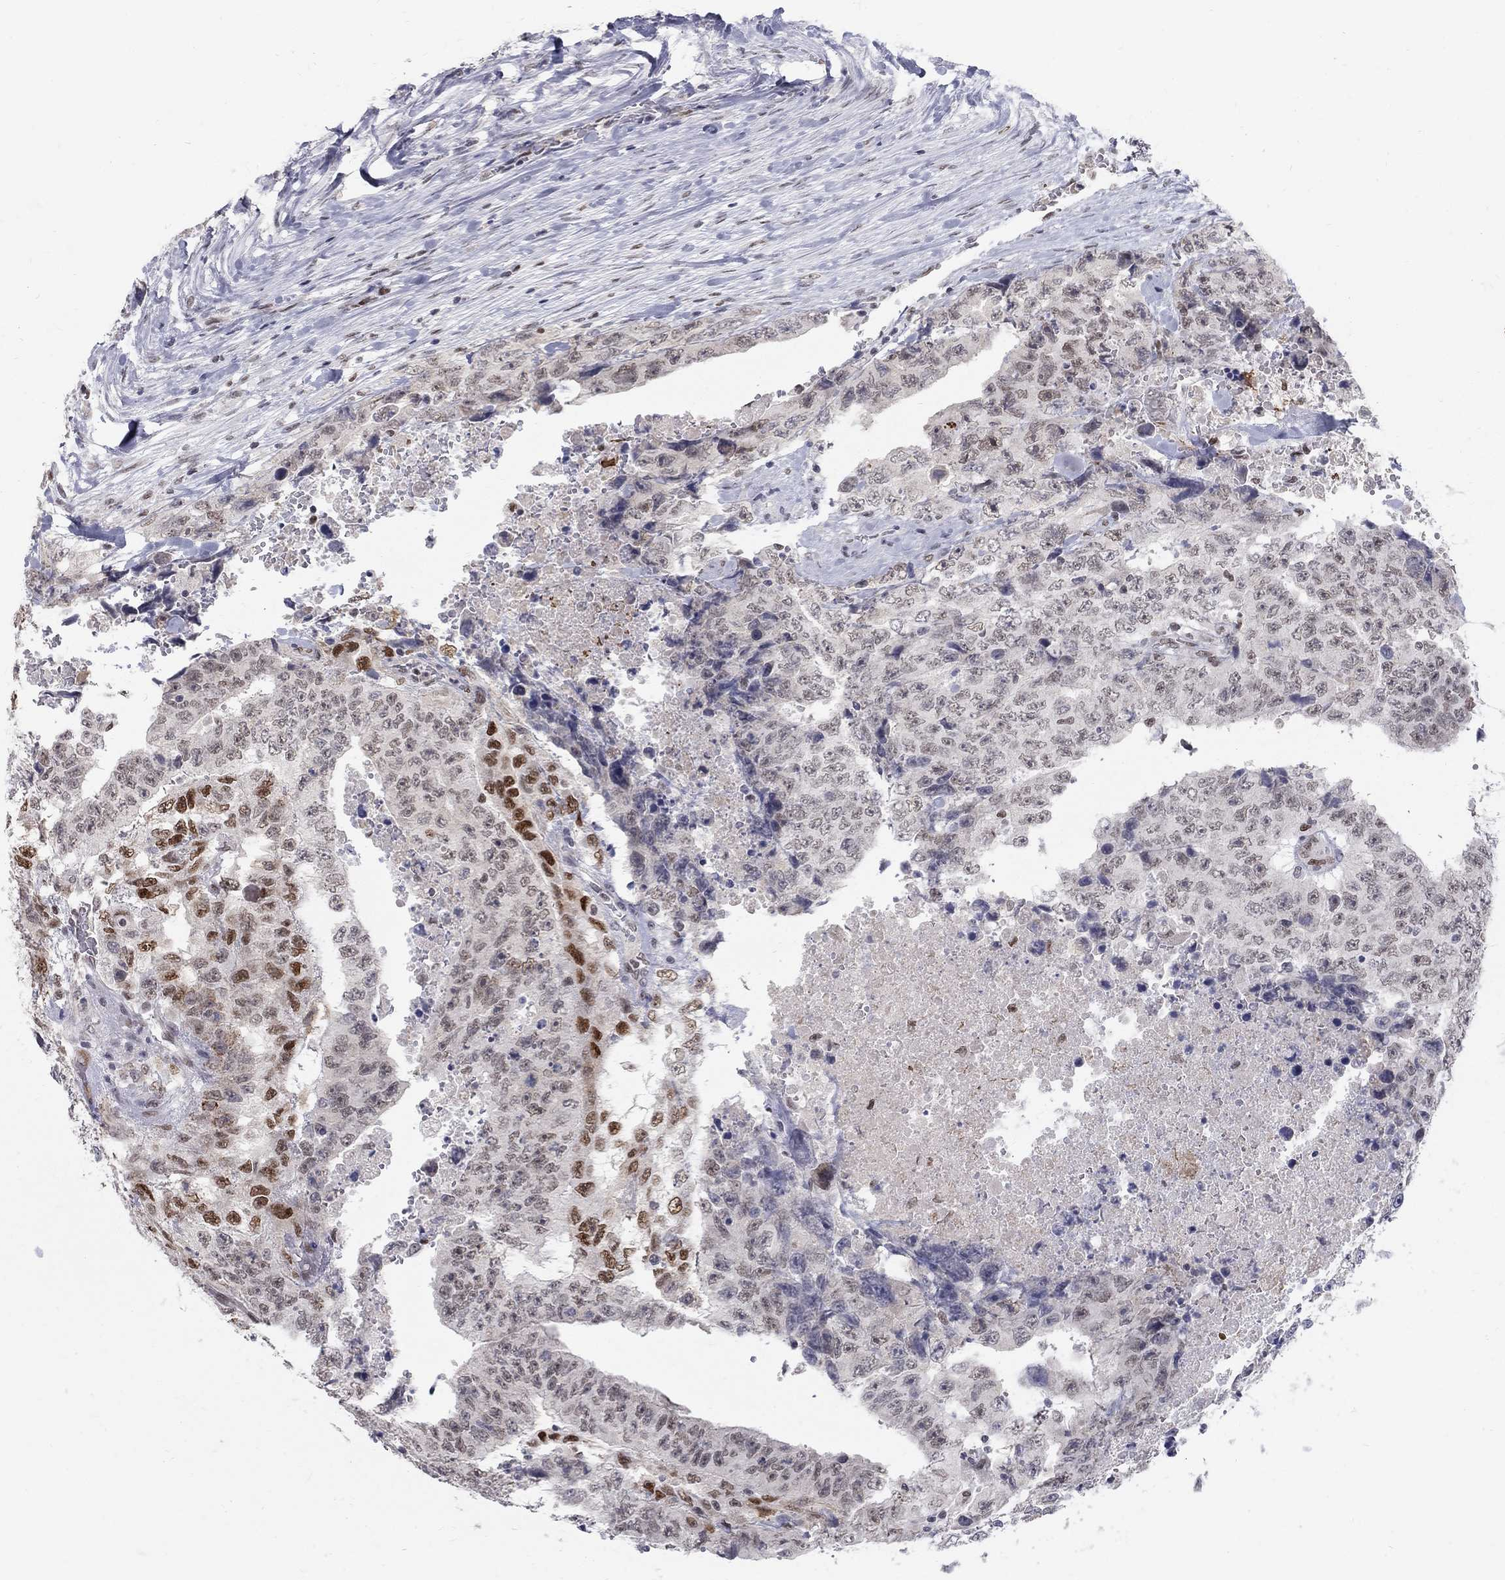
{"staining": {"intensity": "strong", "quantity": "<25%", "location": "nuclear"}, "tissue": "testis cancer", "cell_type": "Tumor cells", "image_type": "cancer", "snomed": [{"axis": "morphology", "description": "Carcinoma, Embryonal, NOS"}, {"axis": "topography", "description": "Testis"}], "caption": "Immunohistochemical staining of testis embryonal carcinoma displays medium levels of strong nuclear protein staining in approximately <25% of tumor cells.", "gene": "GCFC2", "patient": {"sex": "male", "age": 24}}